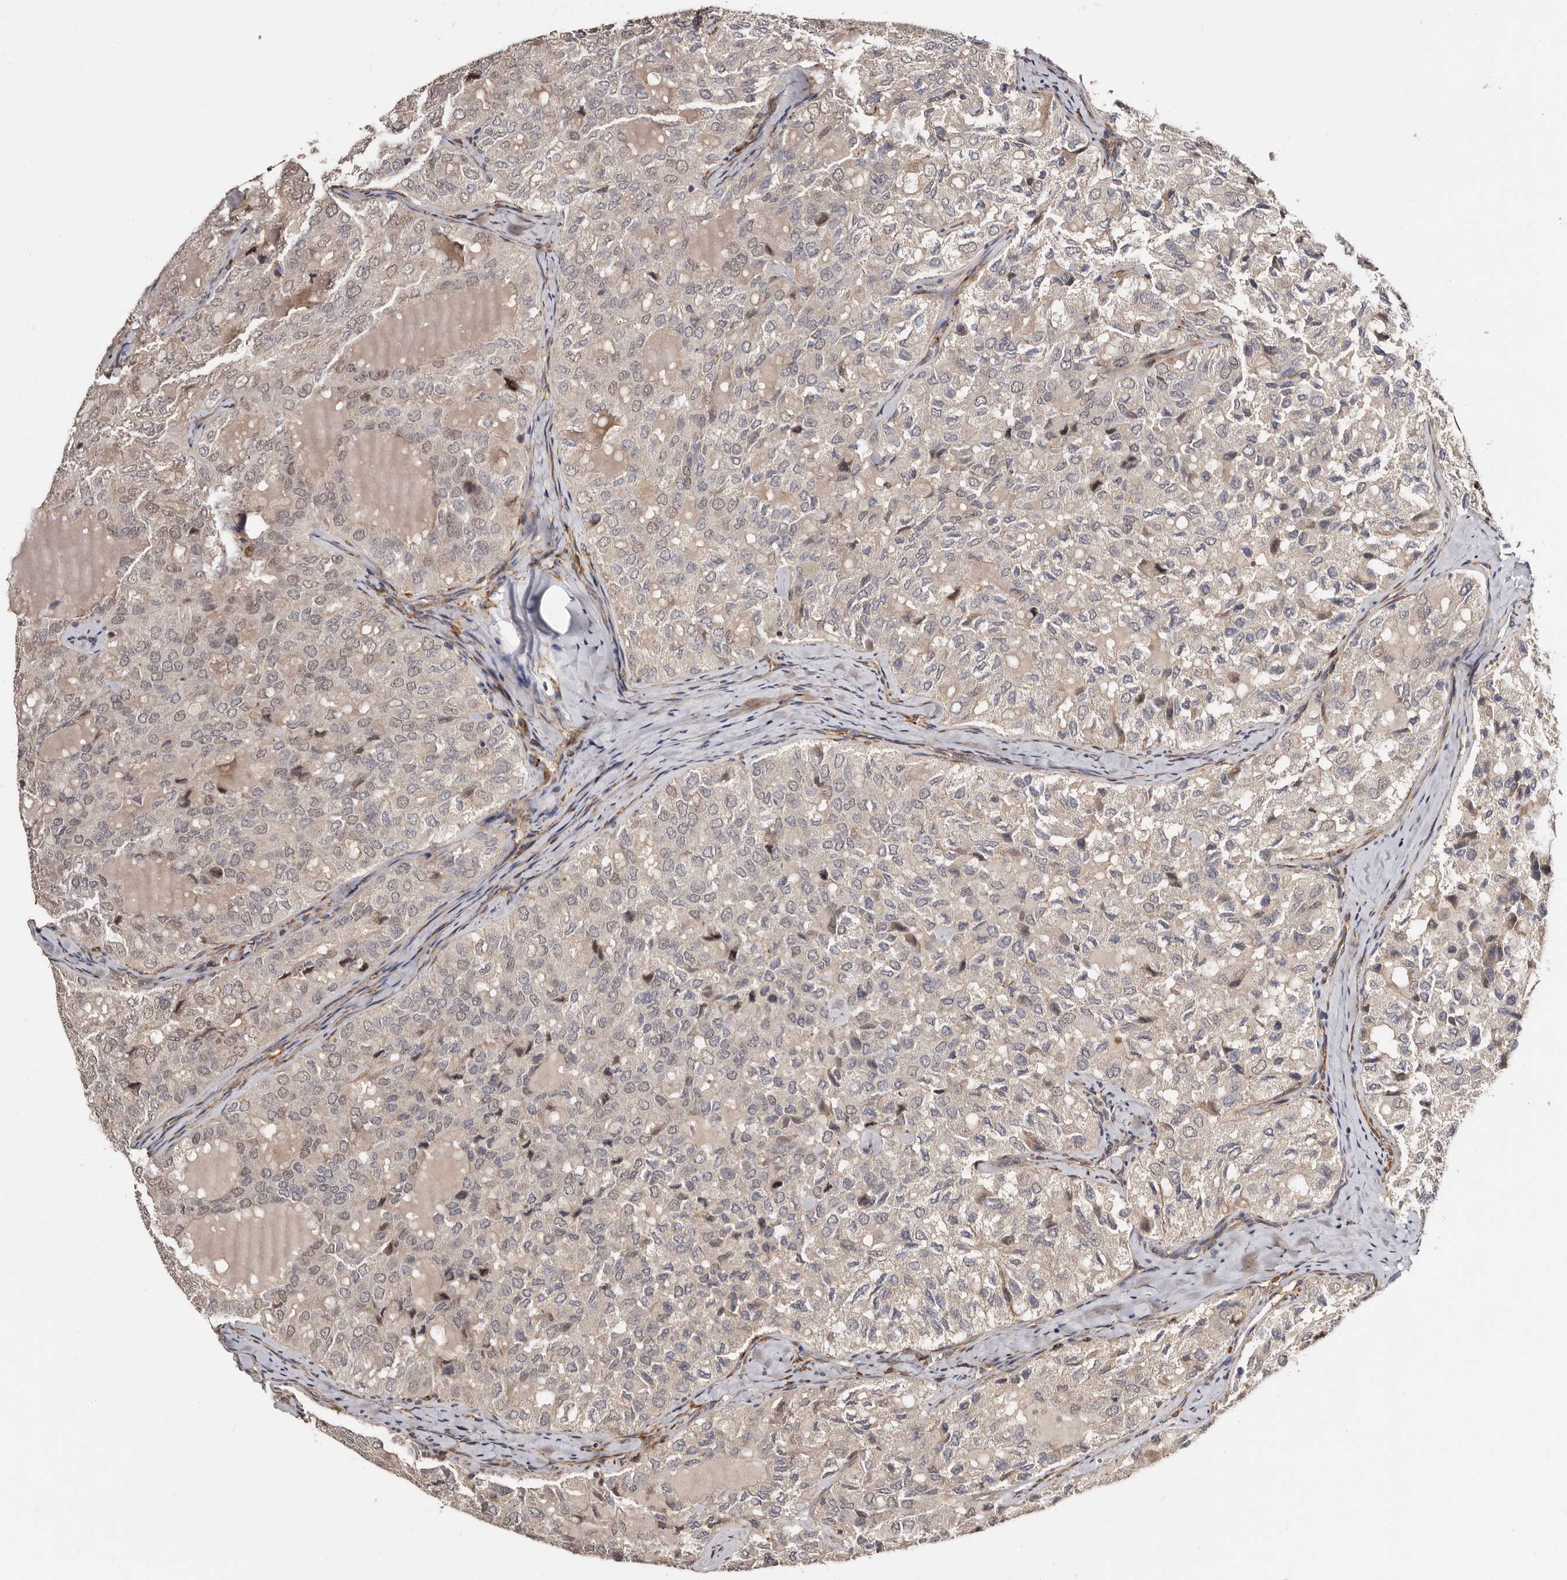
{"staining": {"intensity": "weak", "quantity": "25%-75%", "location": "cytoplasmic/membranous,nuclear"}, "tissue": "thyroid cancer", "cell_type": "Tumor cells", "image_type": "cancer", "snomed": [{"axis": "morphology", "description": "Follicular adenoma carcinoma, NOS"}, {"axis": "topography", "description": "Thyroid gland"}], "caption": "Human thyroid cancer stained with a protein marker reveals weak staining in tumor cells.", "gene": "TBC1D22B", "patient": {"sex": "male", "age": 75}}